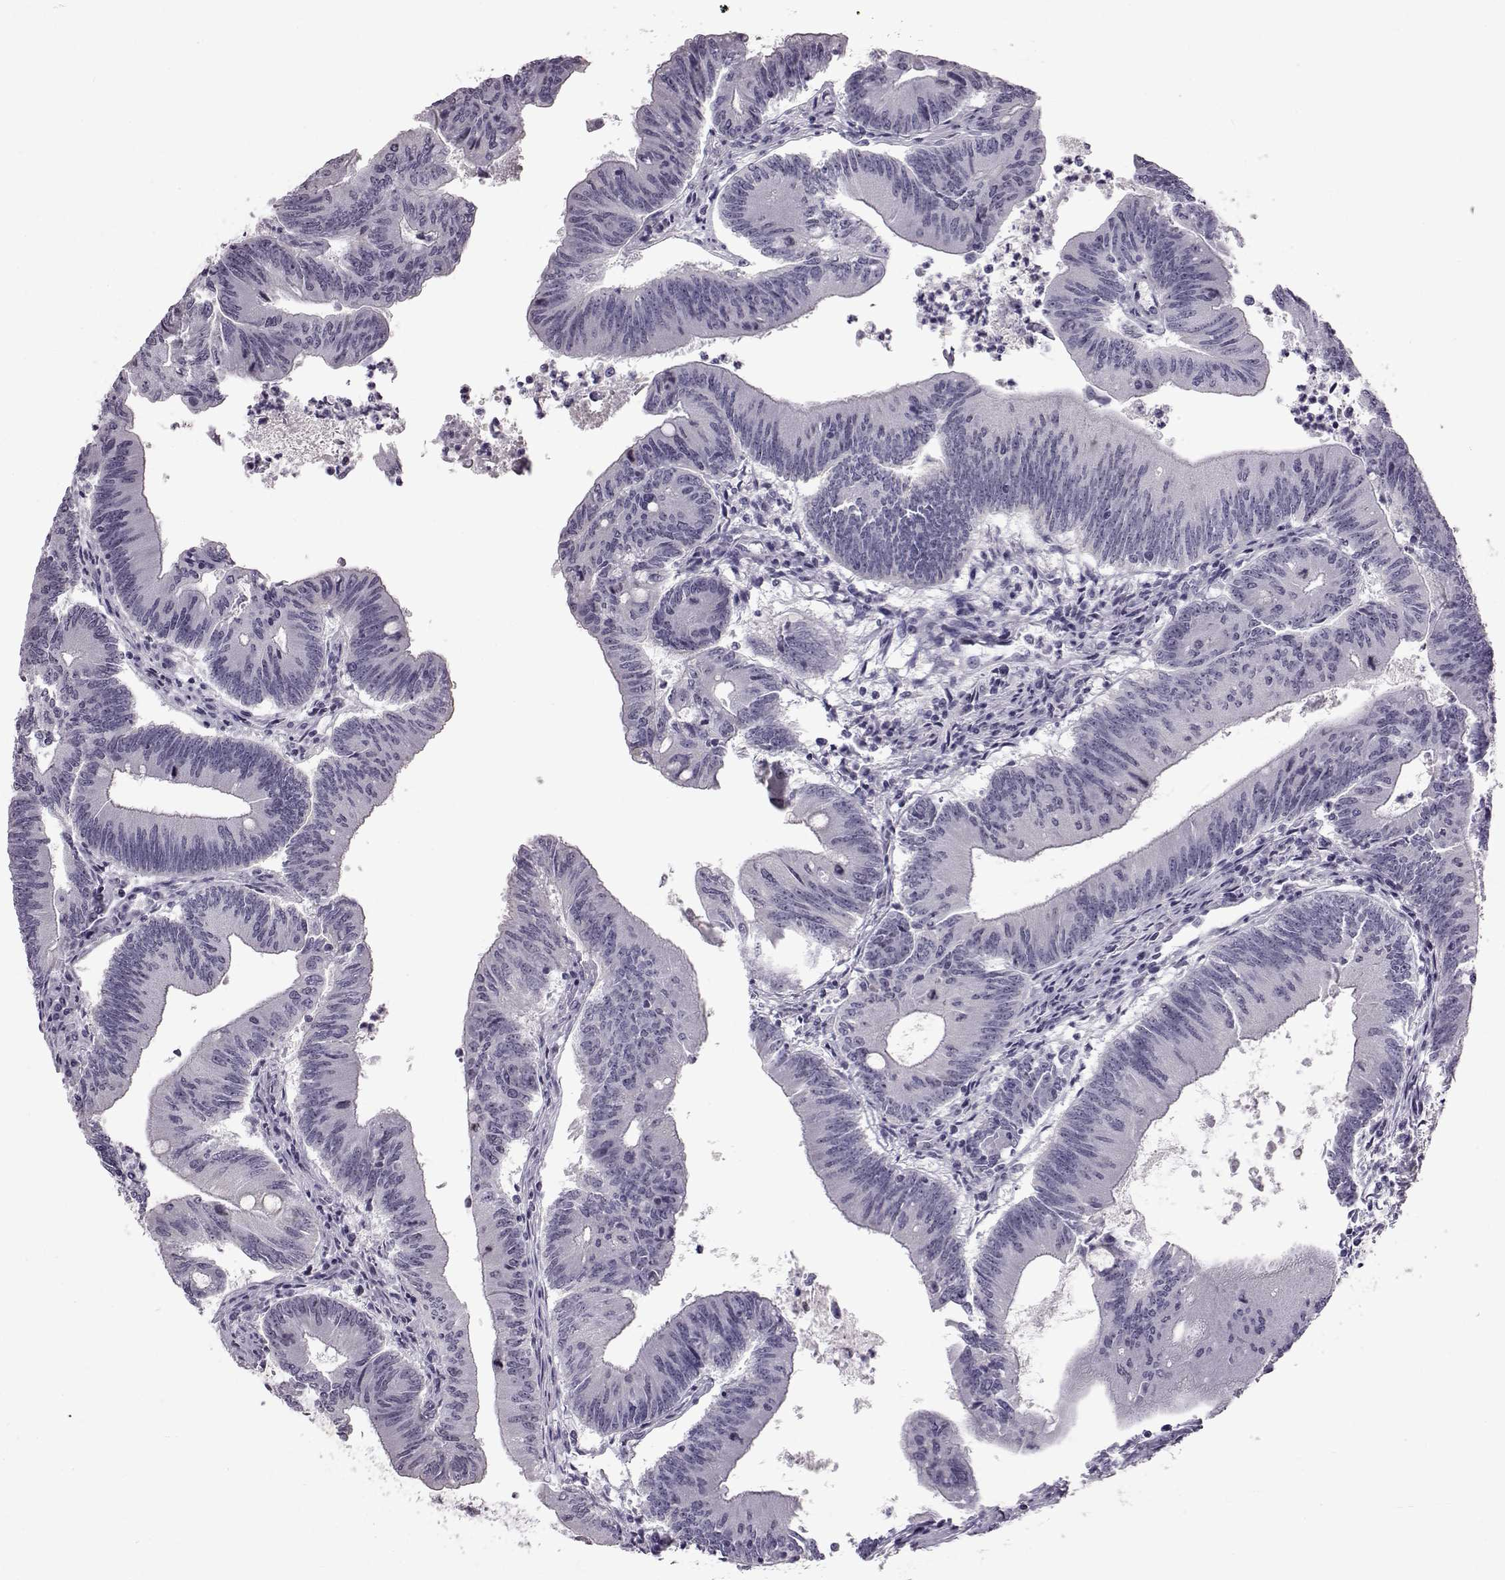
{"staining": {"intensity": "negative", "quantity": "none", "location": "none"}, "tissue": "colorectal cancer", "cell_type": "Tumor cells", "image_type": "cancer", "snomed": [{"axis": "morphology", "description": "Adenocarcinoma, NOS"}, {"axis": "topography", "description": "Colon"}], "caption": "A histopathology image of human colorectal cancer is negative for staining in tumor cells. (DAB (3,3'-diaminobenzidine) IHC visualized using brightfield microscopy, high magnification).", "gene": "ADGRG2", "patient": {"sex": "female", "age": 70}}